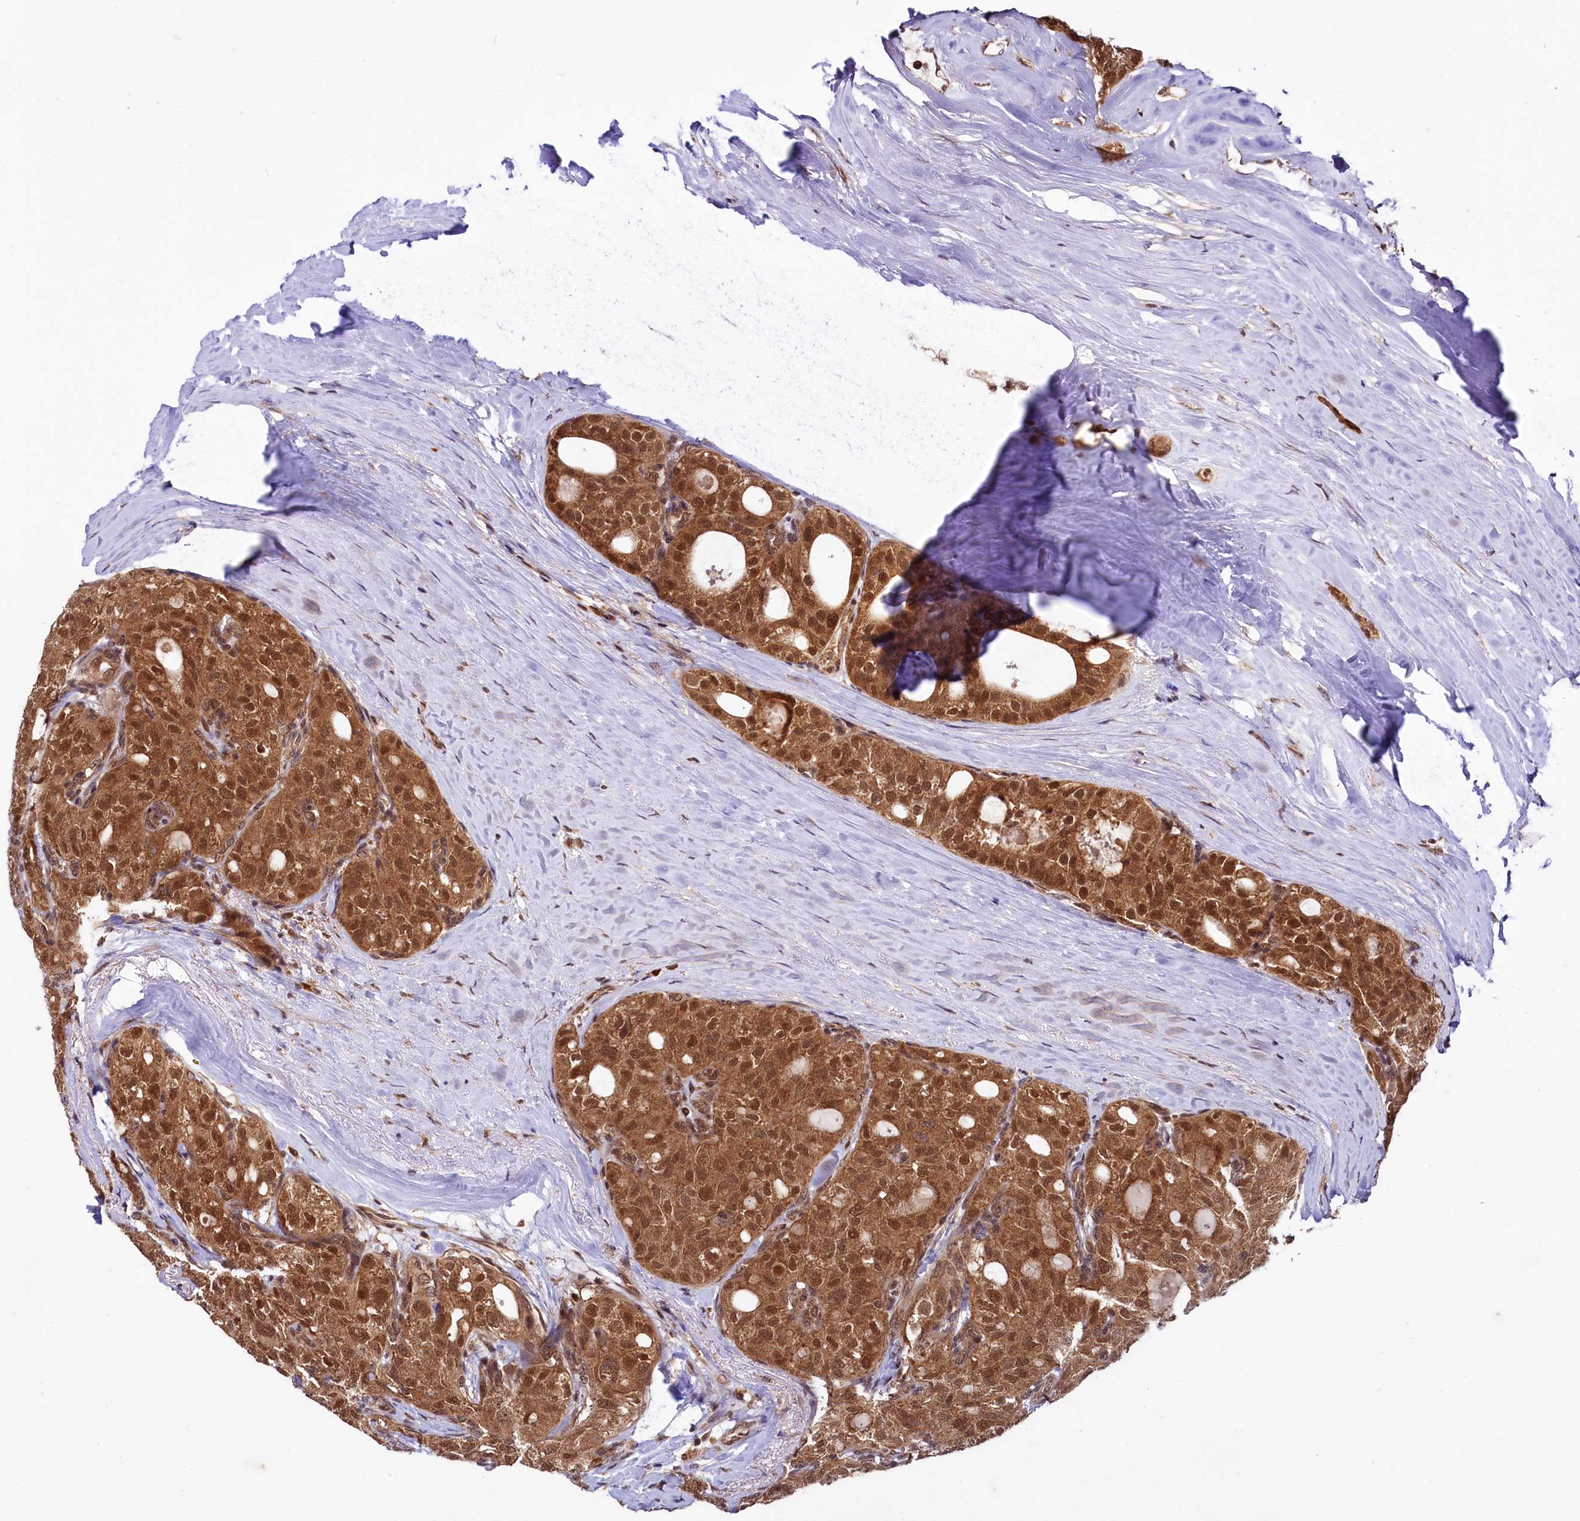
{"staining": {"intensity": "strong", "quantity": ">75%", "location": "cytoplasmic/membranous,nuclear"}, "tissue": "thyroid cancer", "cell_type": "Tumor cells", "image_type": "cancer", "snomed": [{"axis": "morphology", "description": "Follicular adenoma carcinoma, NOS"}, {"axis": "topography", "description": "Thyroid gland"}], "caption": "This histopathology image demonstrates follicular adenoma carcinoma (thyroid) stained with immunohistochemistry (IHC) to label a protein in brown. The cytoplasmic/membranous and nuclear of tumor cells show strong positivity for the protein. Nuclei are counter-stained blue.", "gene": "UBE3A", "patient": {"sex": "male", "age": 75}}